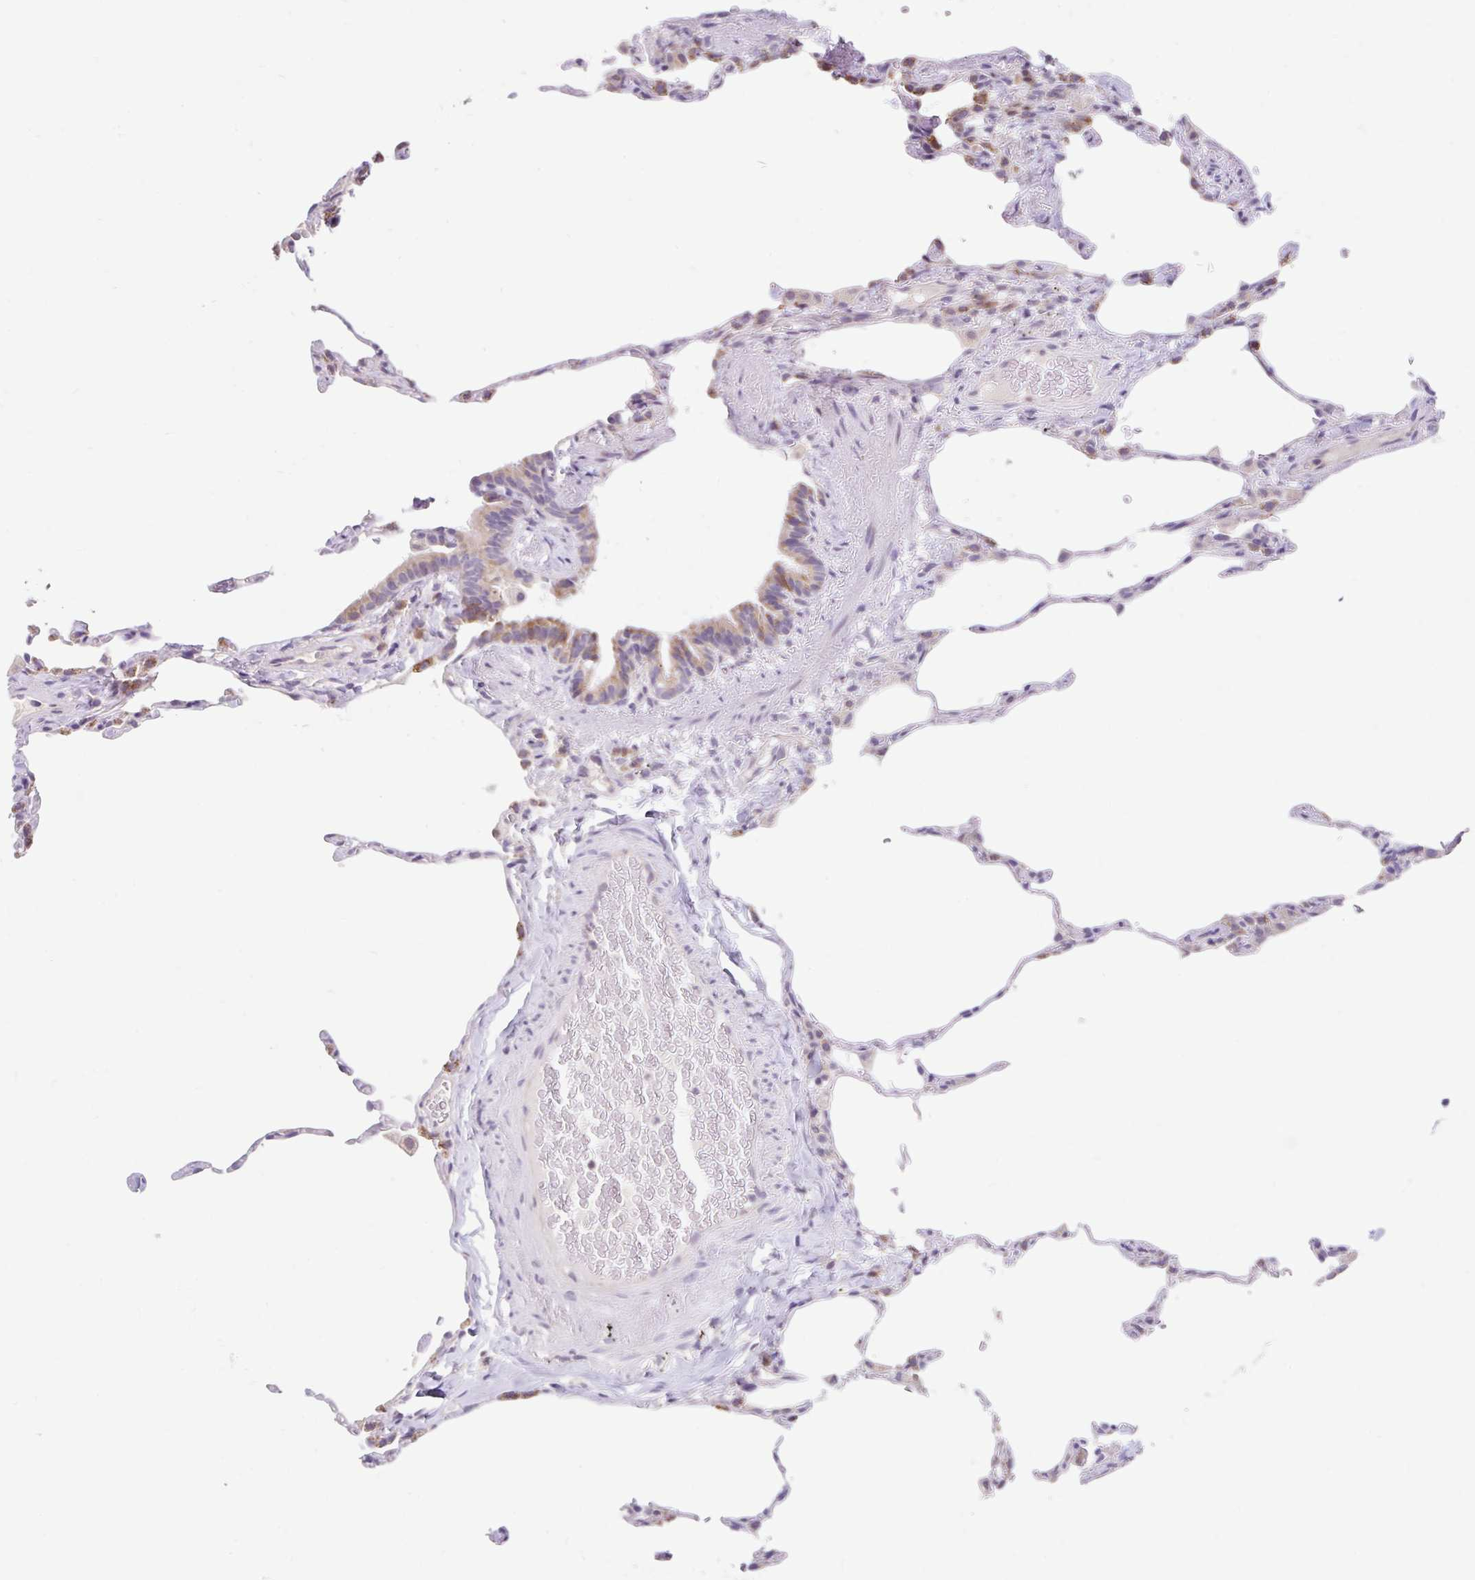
{"staining": {"intensity": "moderate", "quantity": "<25%", "location": "cytoplasmic/membranous"}, "tissue": "lung", "cell_type": "Alveolar cells", "image_type": "normal", "snomed": [{"axis": "morphology", "description": "Normal tissue, NOS"}, {"axis": "topography", "description": "Lung"}], "caption": "This photomicrograph reveals immunohistochemistry (IHC) staining of normal lung, with low moderate cytoplasmic/membranous staining in about <25% of alveolar cells.", "gene": "NT5C1B", "patient": {"sex": "female", "age": 57}}